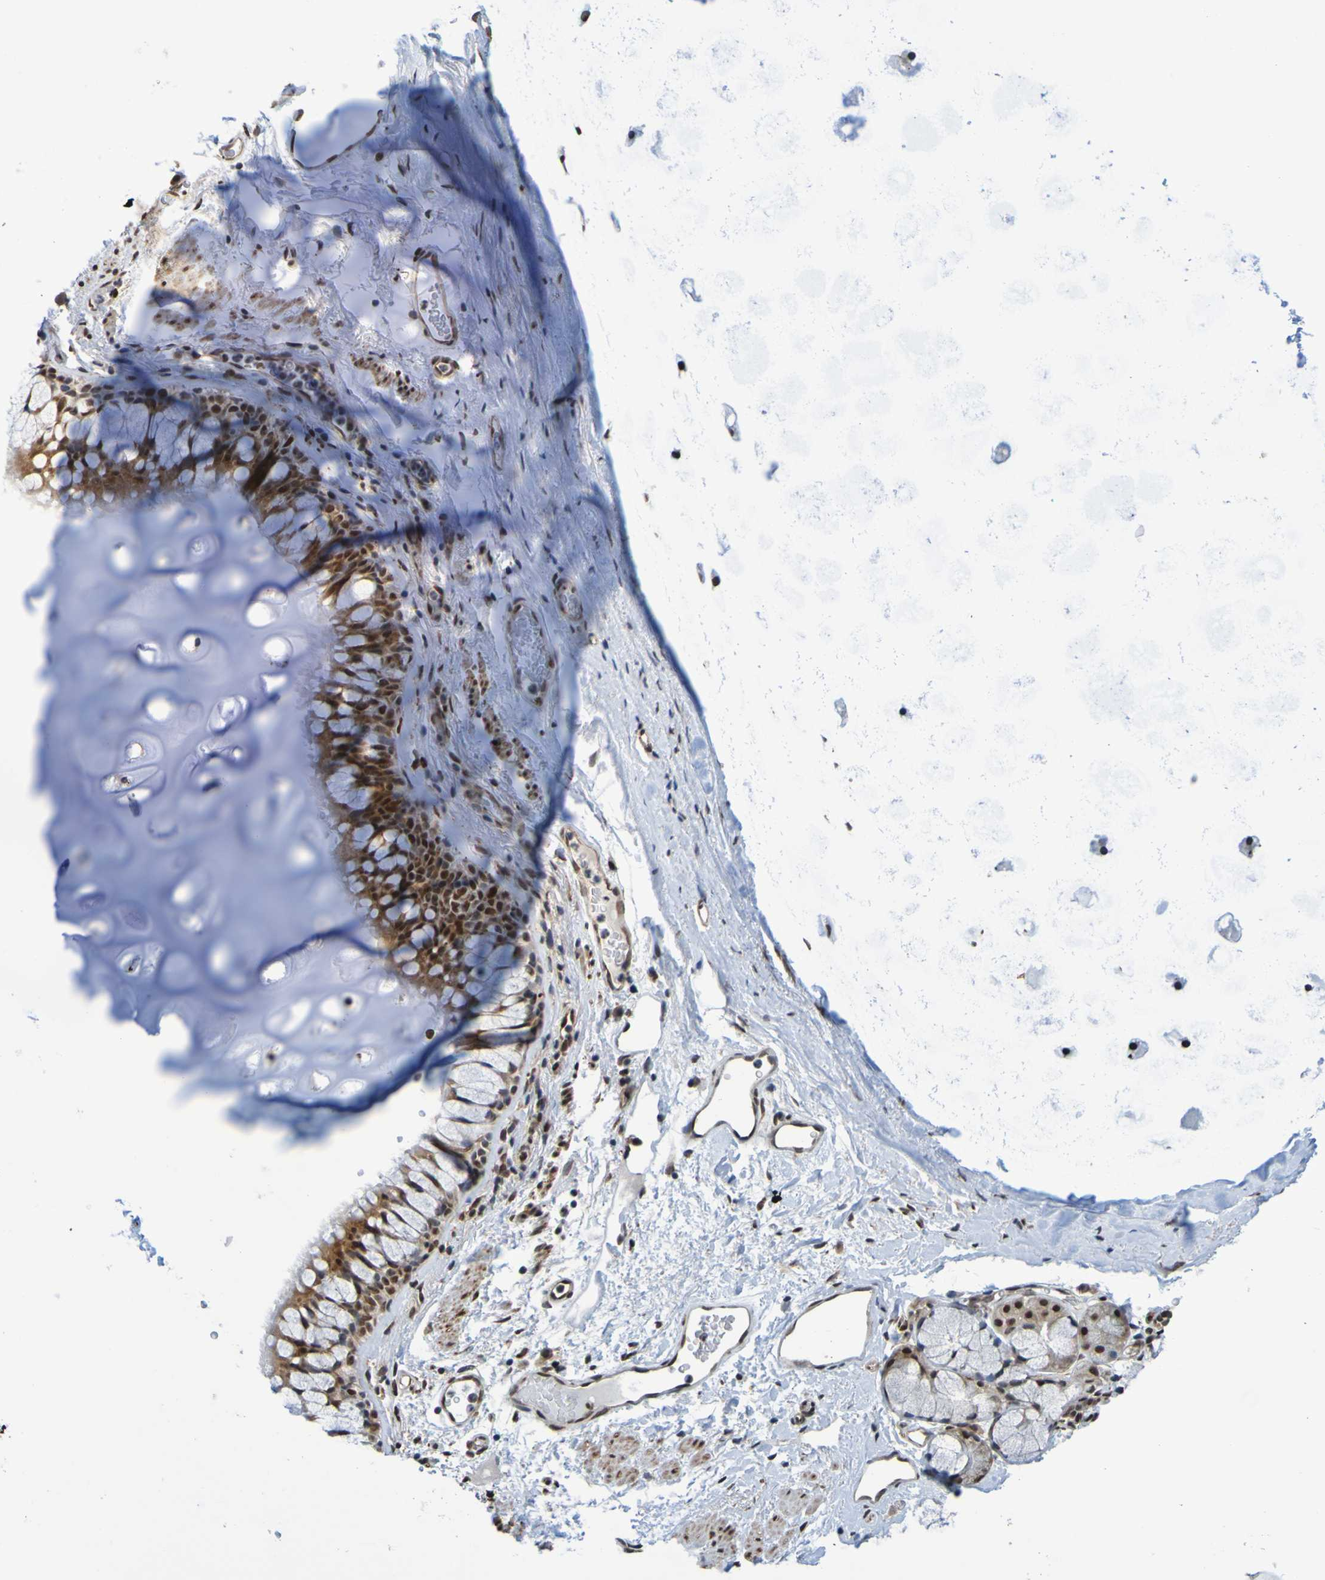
{"staining": {"intensity": "strong", "quantity": ">75%", "location": "nuclear"}, "tissue": "bronchus", "cell_type": "Respiratory epithelial cells", "image_type": "normal", "snomed": [{"axis": "morphology", "description": "Normal tissue, NOS"}, {"axis": "topography", "description": "Cartilage tissue"}, {"axis": "topography", "description": "Bronchus"}], "caption": "Strong nuclear protein positivity is present in about >75% of respiratory epithelial cells in bronchus.", "gene": "HDAC2", "patient": {"sex": "female", "age": 53}}